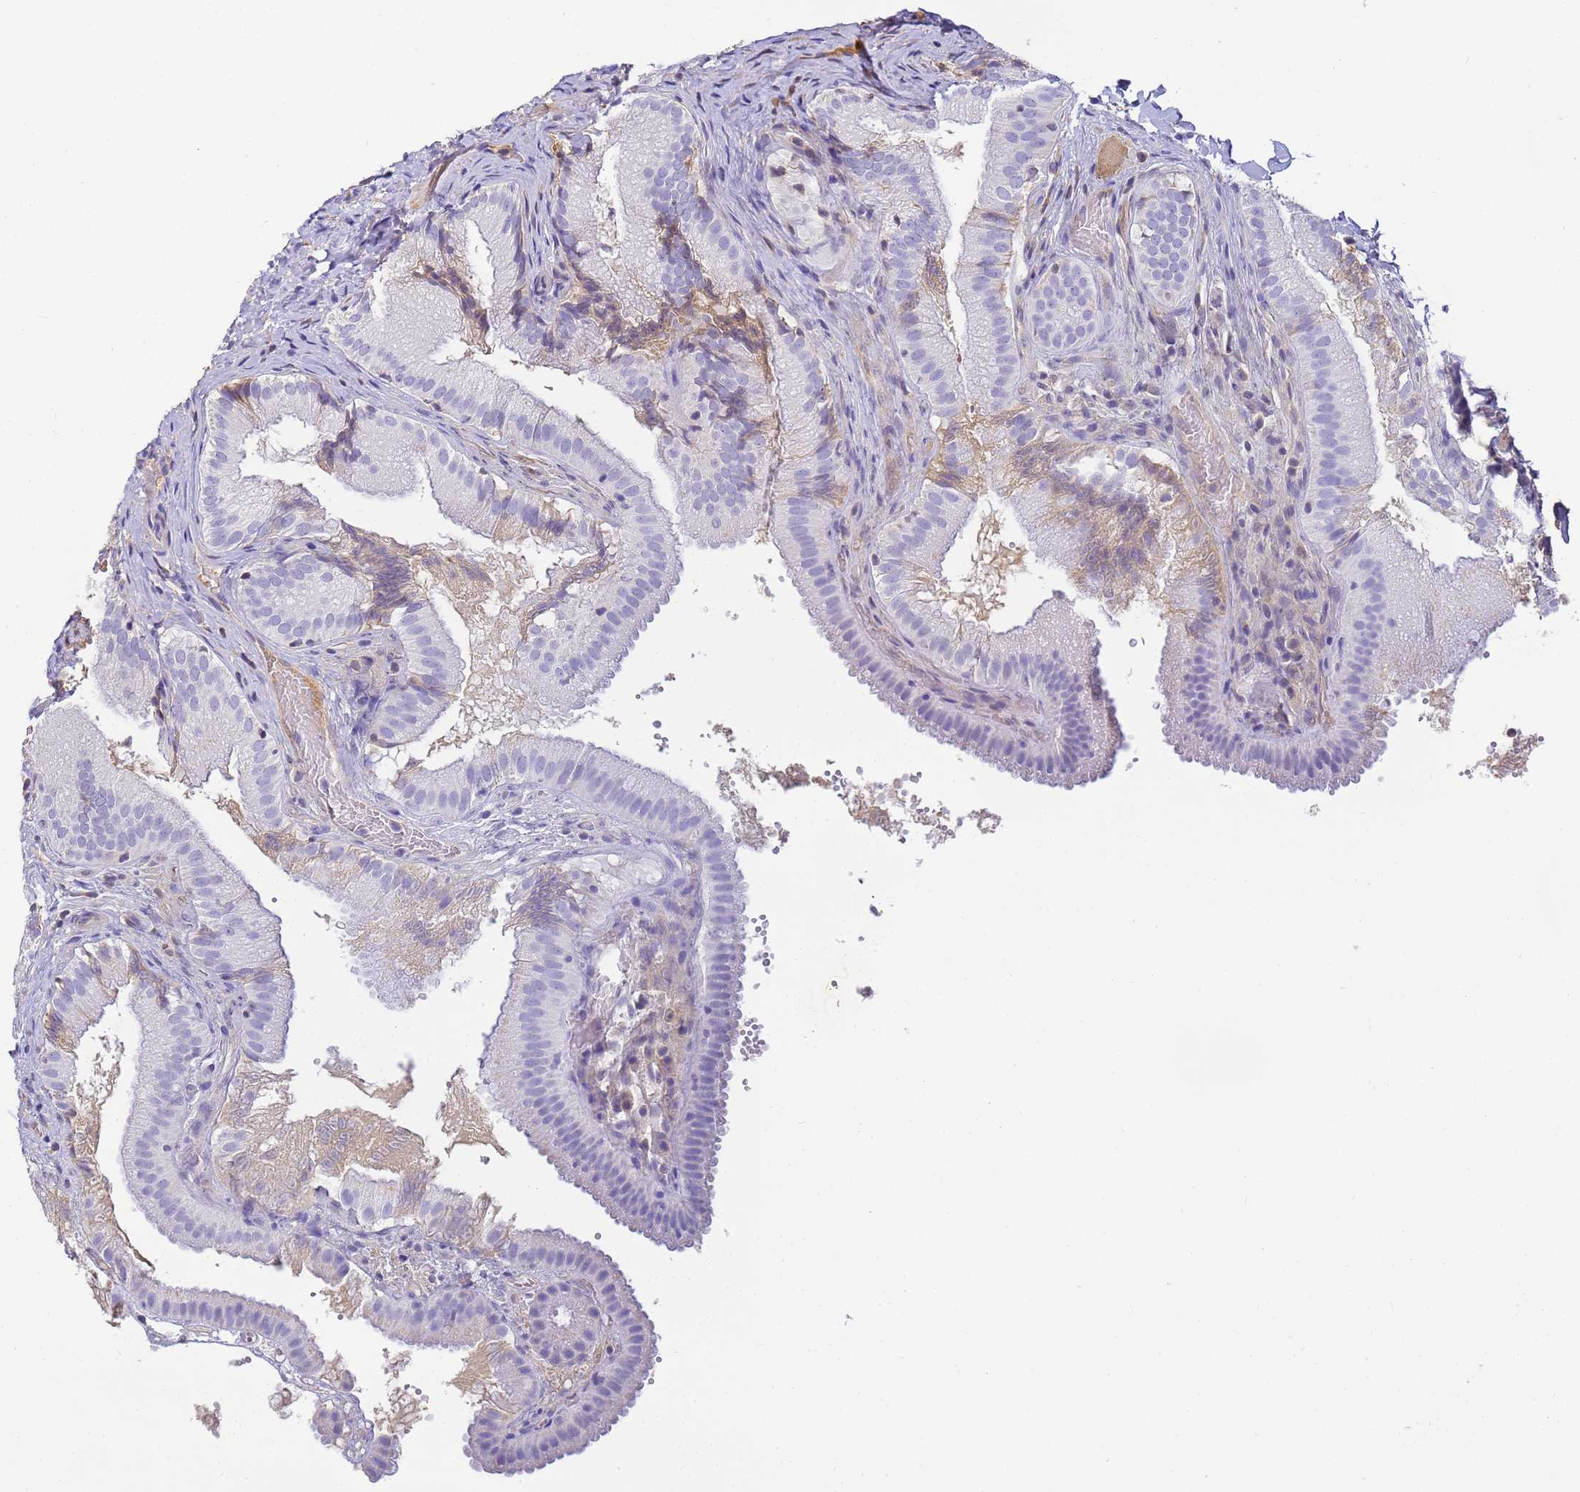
{"staining": {"intensity": "negative", "quantity": "none", "location": "none"}, "tissue": "gallbladder", "cell_type": "Glandular cells", "image_type": "normal", "snomed": [{"axis": "morphology", "description": "Normal tissue, NOS"}, {"axis": "topography", "description": "Gallbladder"}], "caption": "This micrograph is of benign gallbladder stained with immunohistochemistry to label a protein in brown with the nuclei are counter-stained blue. There is no expression in glandular cells.", "gene": "CFHR1", "patient": {"sex": "female", "age": 30}}